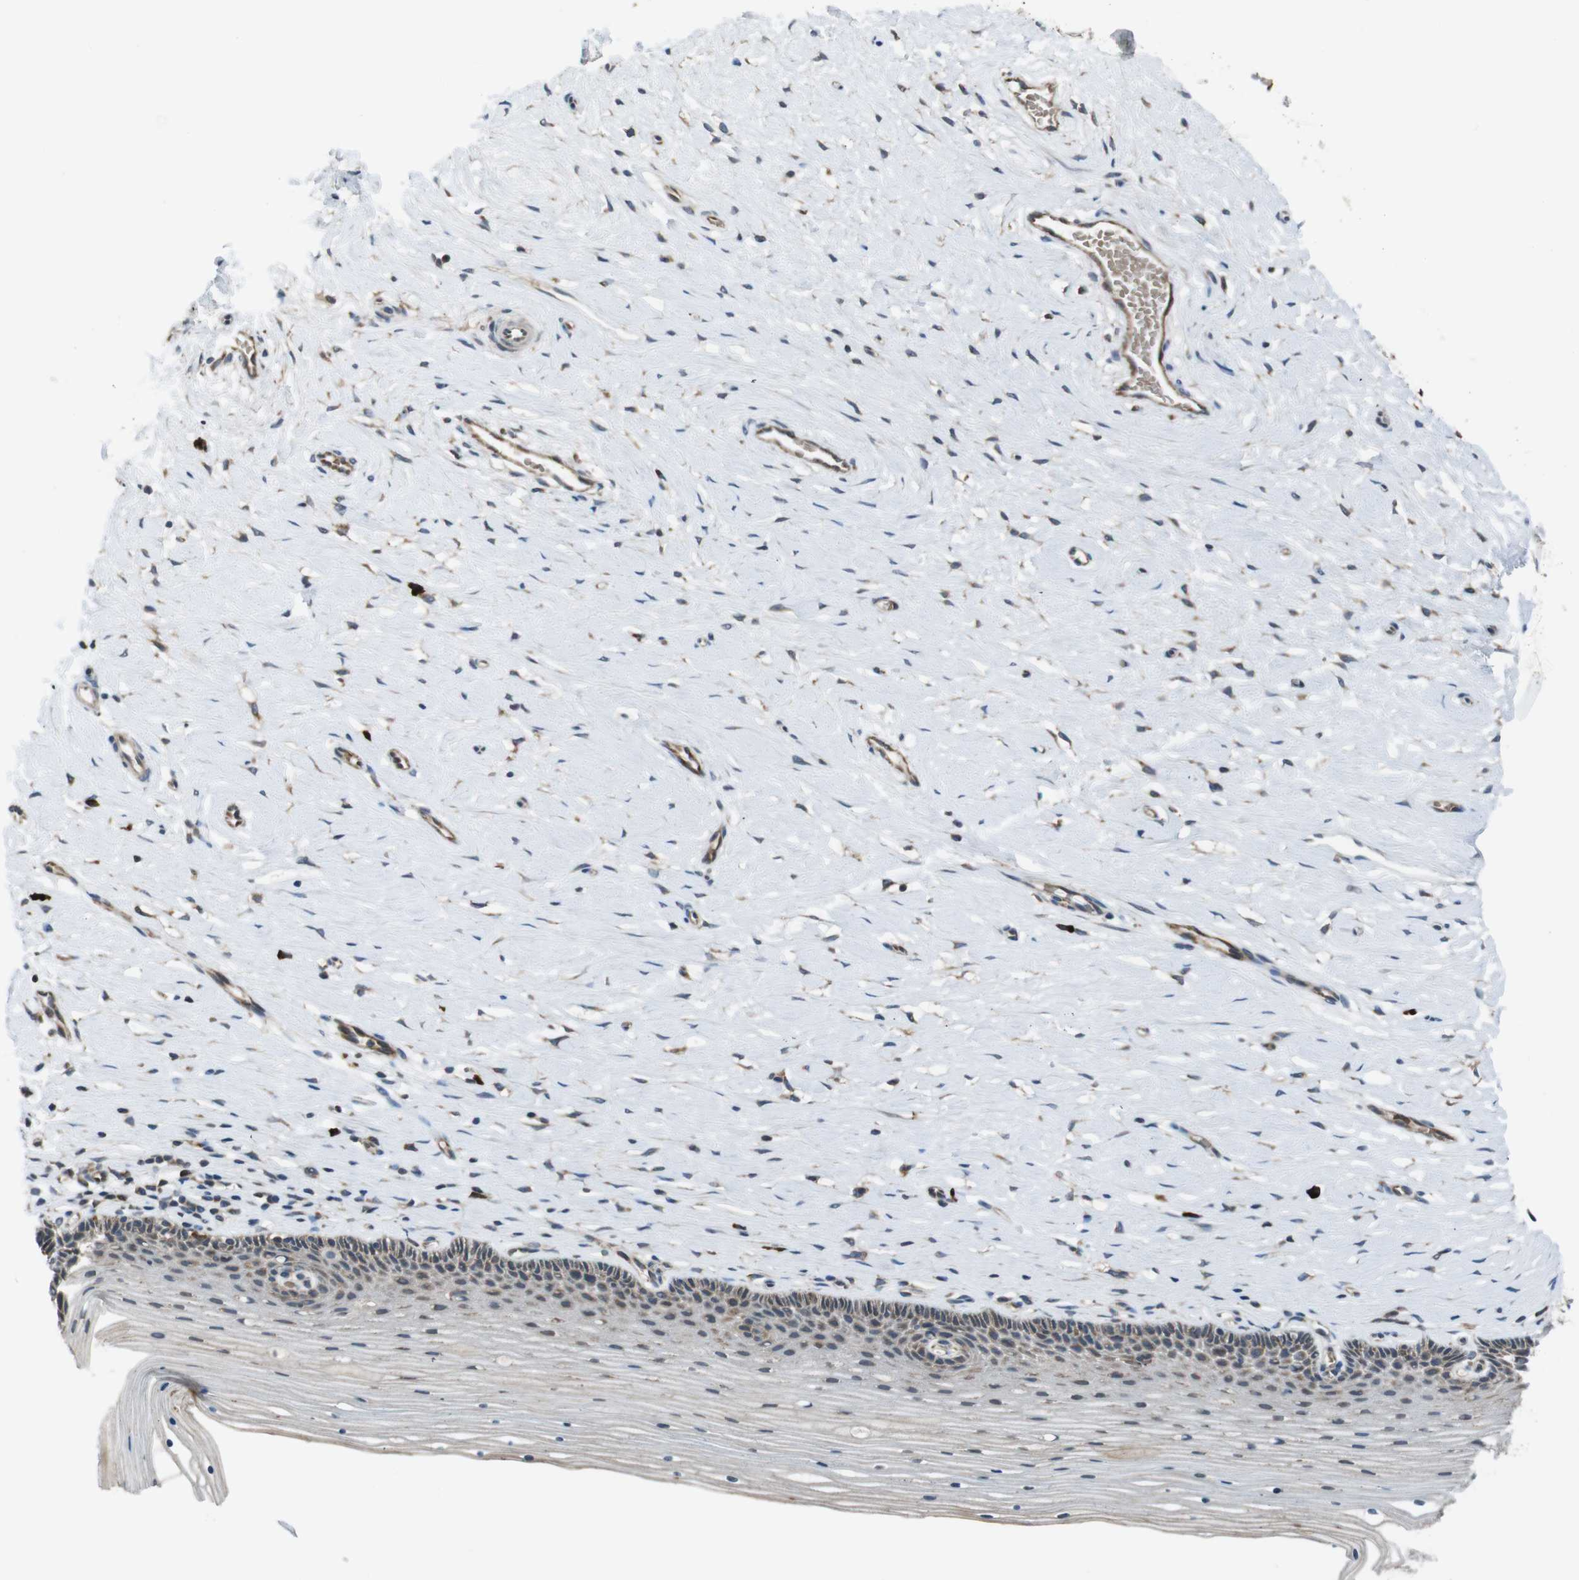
{"staining": {"intensity": "strong", "quantity": ">75%", "location": "cytoplasmic/membranous"}, "tissue": "cervix", "cell_type": "Glandular cells", "image_type": "normal", "snomed": [{"axis": "morphology", "description": "Normal tissue, NOS"}, {"axis": "topography", "description": "Cervix"}], "caption": "Benign cervix displays strong cytoplasmic/membranous staining in about >75% of glandular cells The protein of interest is stained brown, and the nuclei are stained in blue (DAB (3,3'-diaminobenzidine) IHC with brightfield microscopy, high magnification)..", "gene": "SSR3", "patient": {"sex": "female", "age": 39}}